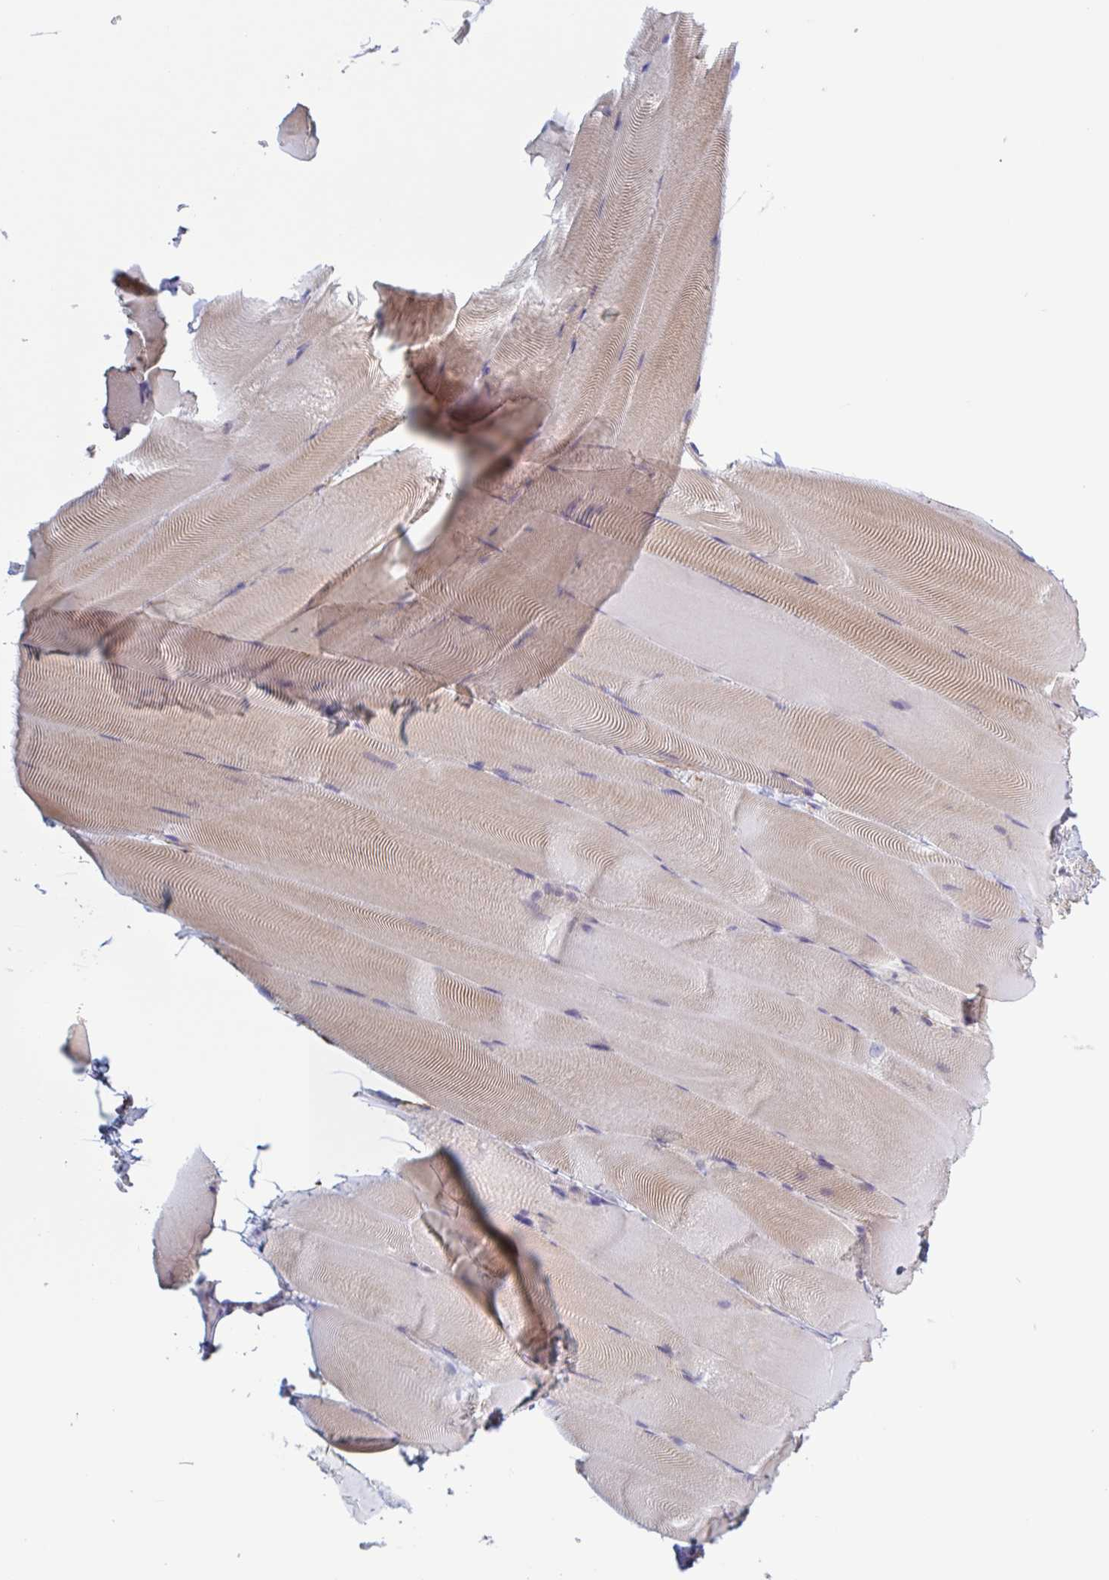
{"staining": {"intensity": "weak", "quantity": "25%-75%", "location": "cytoplasmic/membranous"}, "tissue": "skeletal muscle", "cell_type": "Myocytes", "image_type": "normal", "snomed": [{"axis": "morphology", "description": "Normal tissue, NOS"}, {"axis": "topography", "description": "Skeletal muscle"}], "caption": "About 25%-75% of myocytes in unremarkable human skeletal muscle demonstrate weak cytoplasmic/membranous protein expression as visualized by brown immunohistochemical staining.", "gene": "SURF1", "patient": {"sex": "female", "age": 64}}